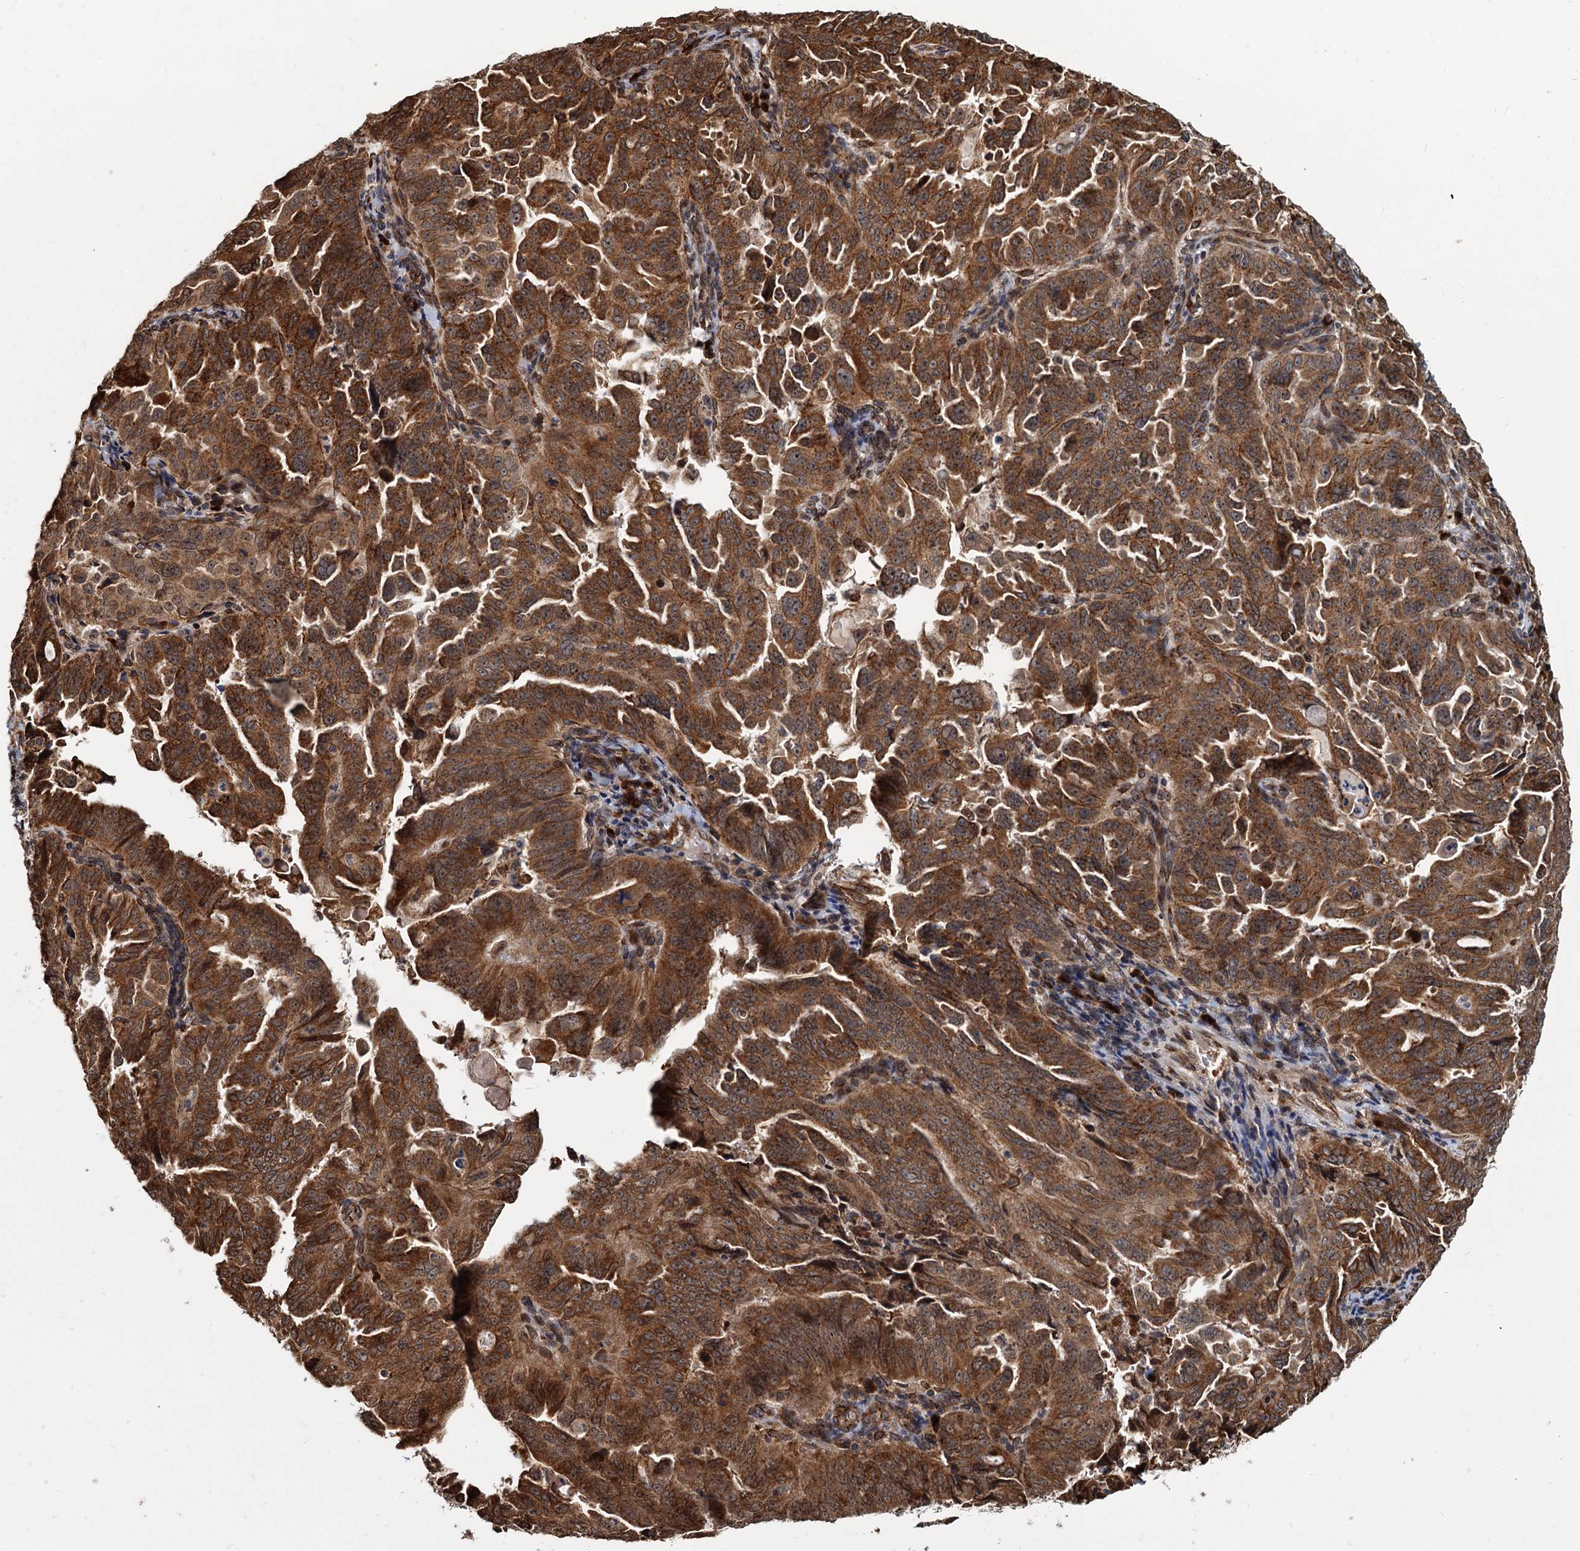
{"staining": {"intensity": "moderate", "quantity": ">75%", "location": "cytoplasmic/membranous"}, "tissue": "endometrial cancer", "cell_type": "Tumor cells", "image_type": "cancer", "snomed": [{"axis": "morphology", "description": "Adenocarcinoma, NOS"}, {"axis": "topography", "description": "Endometrium"}], "caption": "Endometrial cancer (adenocarcinoma) stained with a brown dye displays moderate cytoplasmic/membranous positive staining in approximately >75% of tumor cells.", "gene": "SAAL1", "patient": {"sex": "female", "age": 65}}